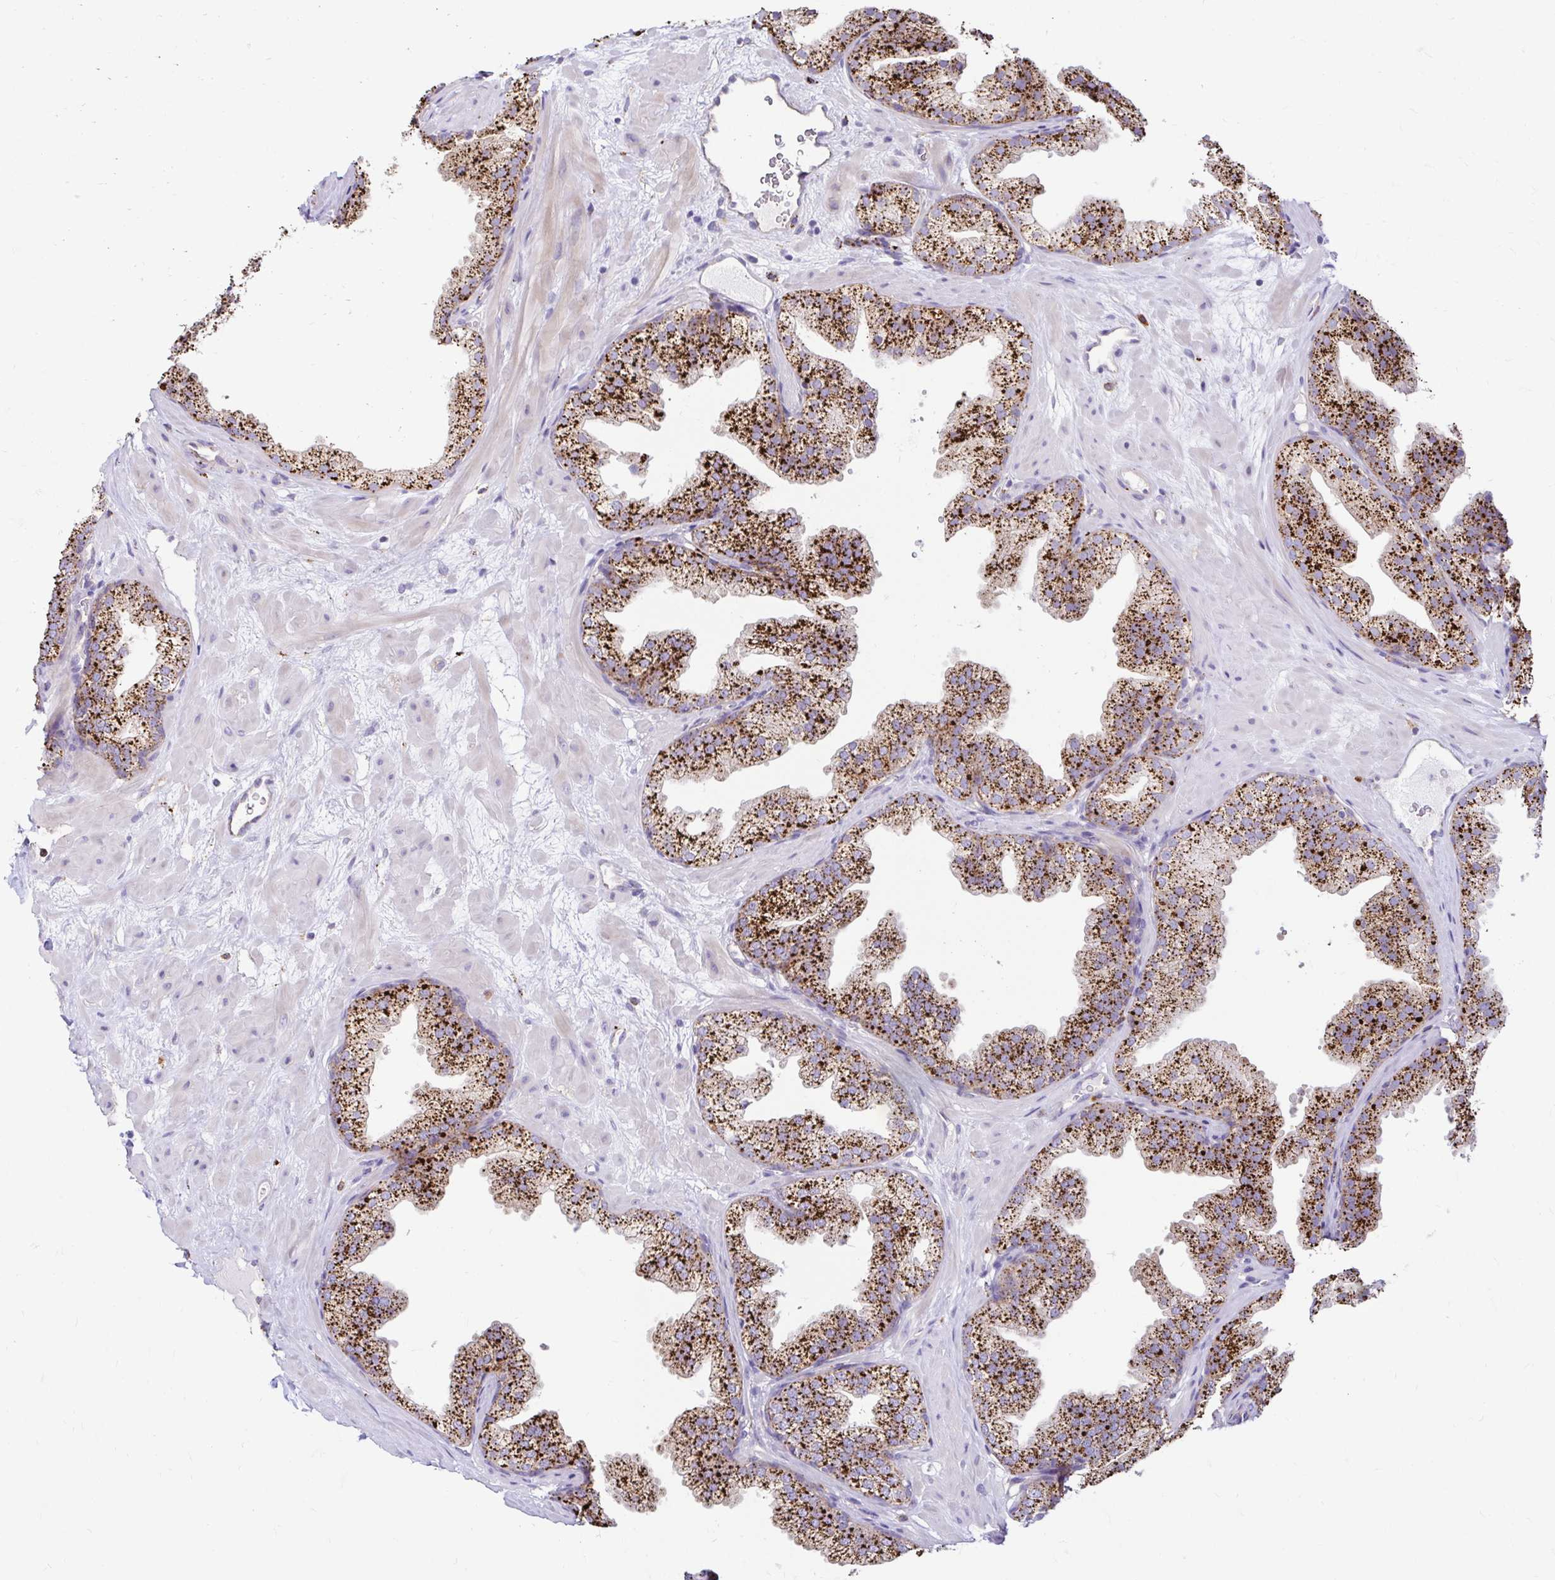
{"staining": {"intensity": "strong", "quantity": ">75%", "location": "cytoplasmic/membranous"}, "tissue": "prostate", "cell_type": "Glandular cells", "image_type": "normal", "snomed": [{"axis": "morphology", "description": "Normal tissue, NOS"}, {"axis": "topography", "description": "Prostate"}], "caption": "DAB (3,3'-diaminobenzidine) immunohistochemical staining of unremarkable prostate exhibits strong cytoplasmic/membranous protein staining in approximately >75% of glandular cells.", "gene": "FUCA1", "patient": {"sex": "male", "age": 37}}